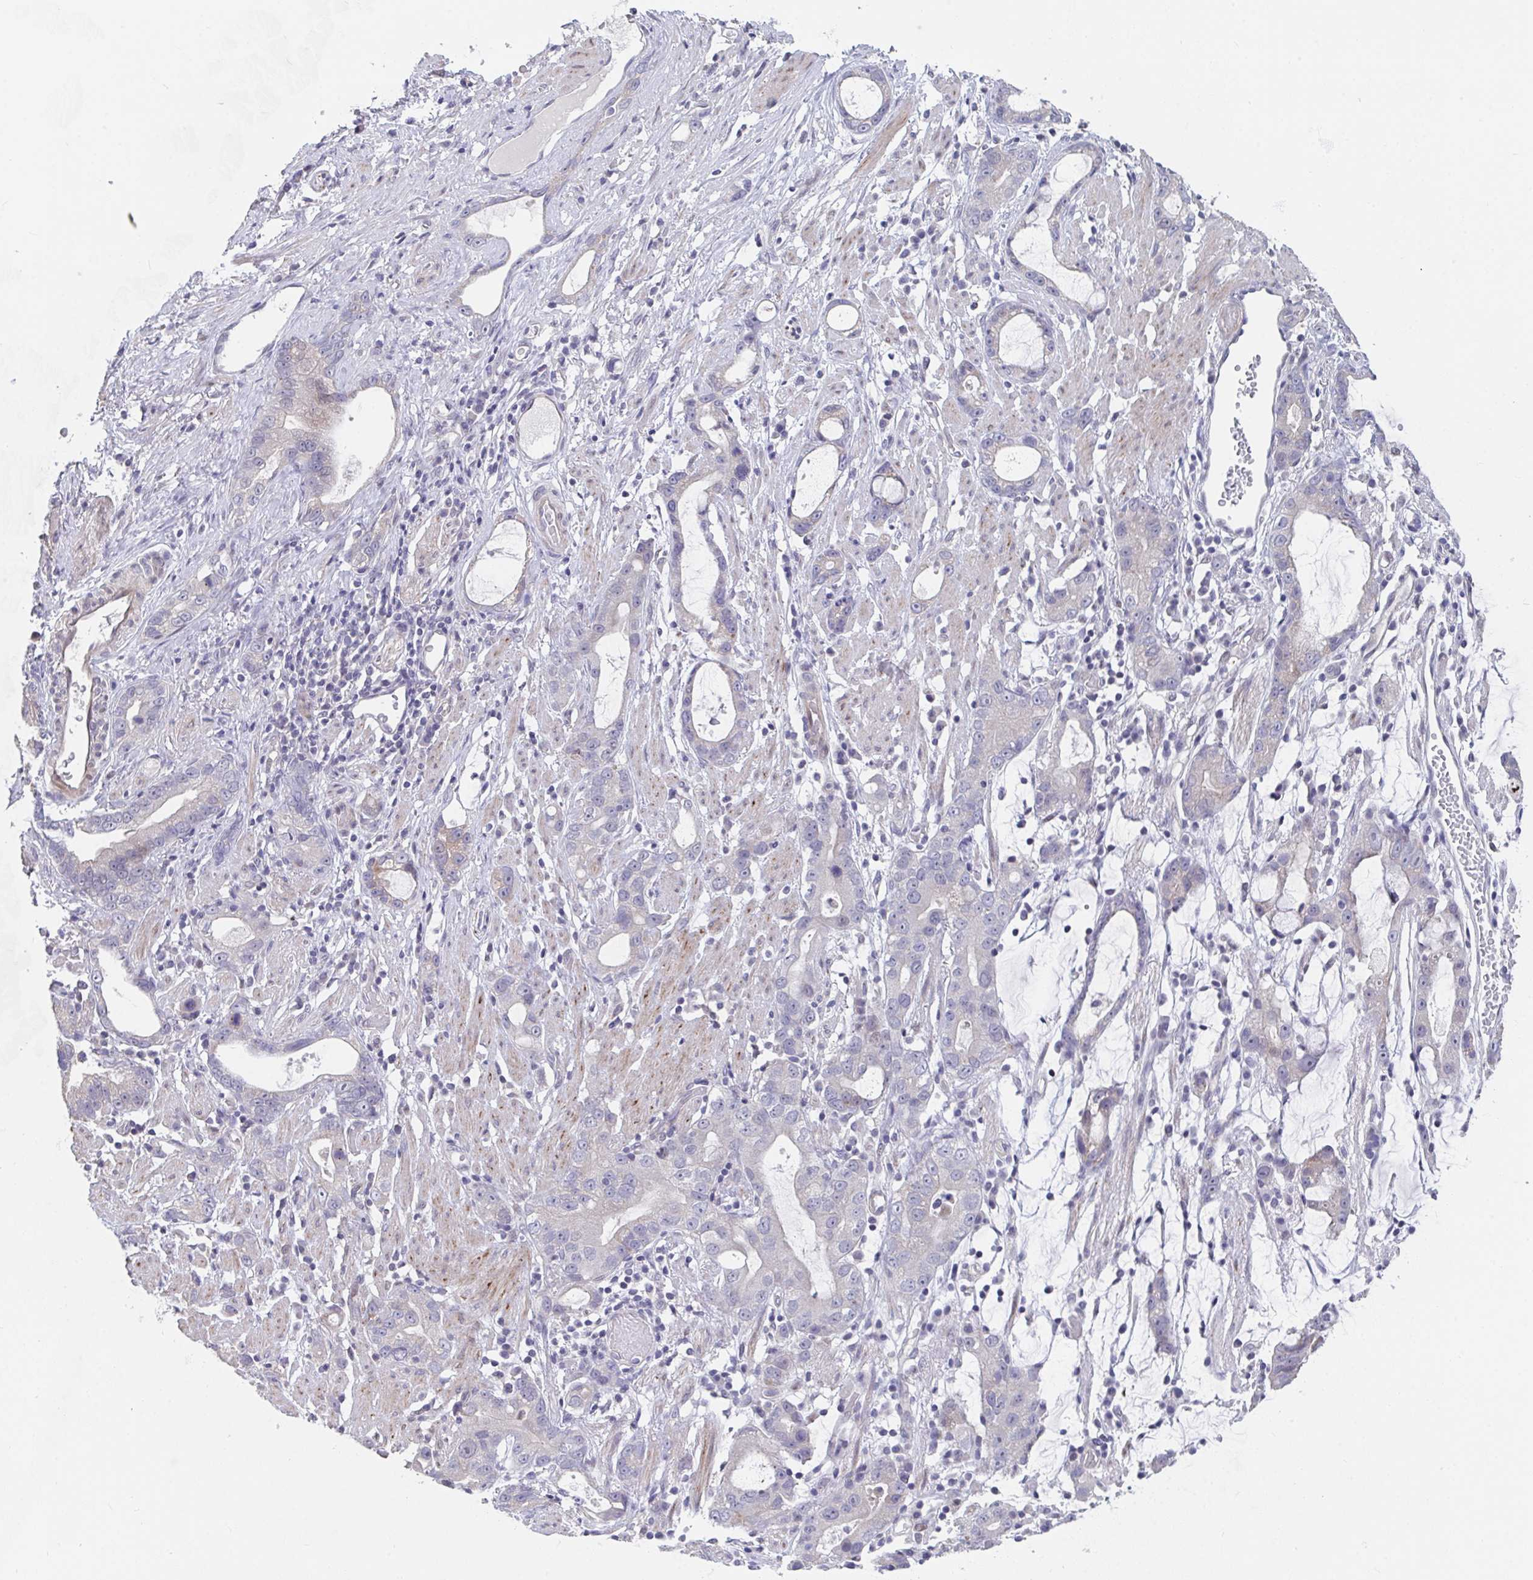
{"staining": {"intensity": "negative", "quantity": "none", "location": "none"}, "tissue": "stomach cancer", "cell_type": "Tumor cells", "image_type": "cancer", "snomed": [{"axis": "morphology", "description": "Adenocarcinoma, NOS"}, {"axis": "topography", "description": "Stomach"}], "caption": "A micrograph of stomach cancer stained for a protein shows no brown staining in tumor cells.", "gene": "FAM156B", "patient": {"sex": "male", "age": 55}}